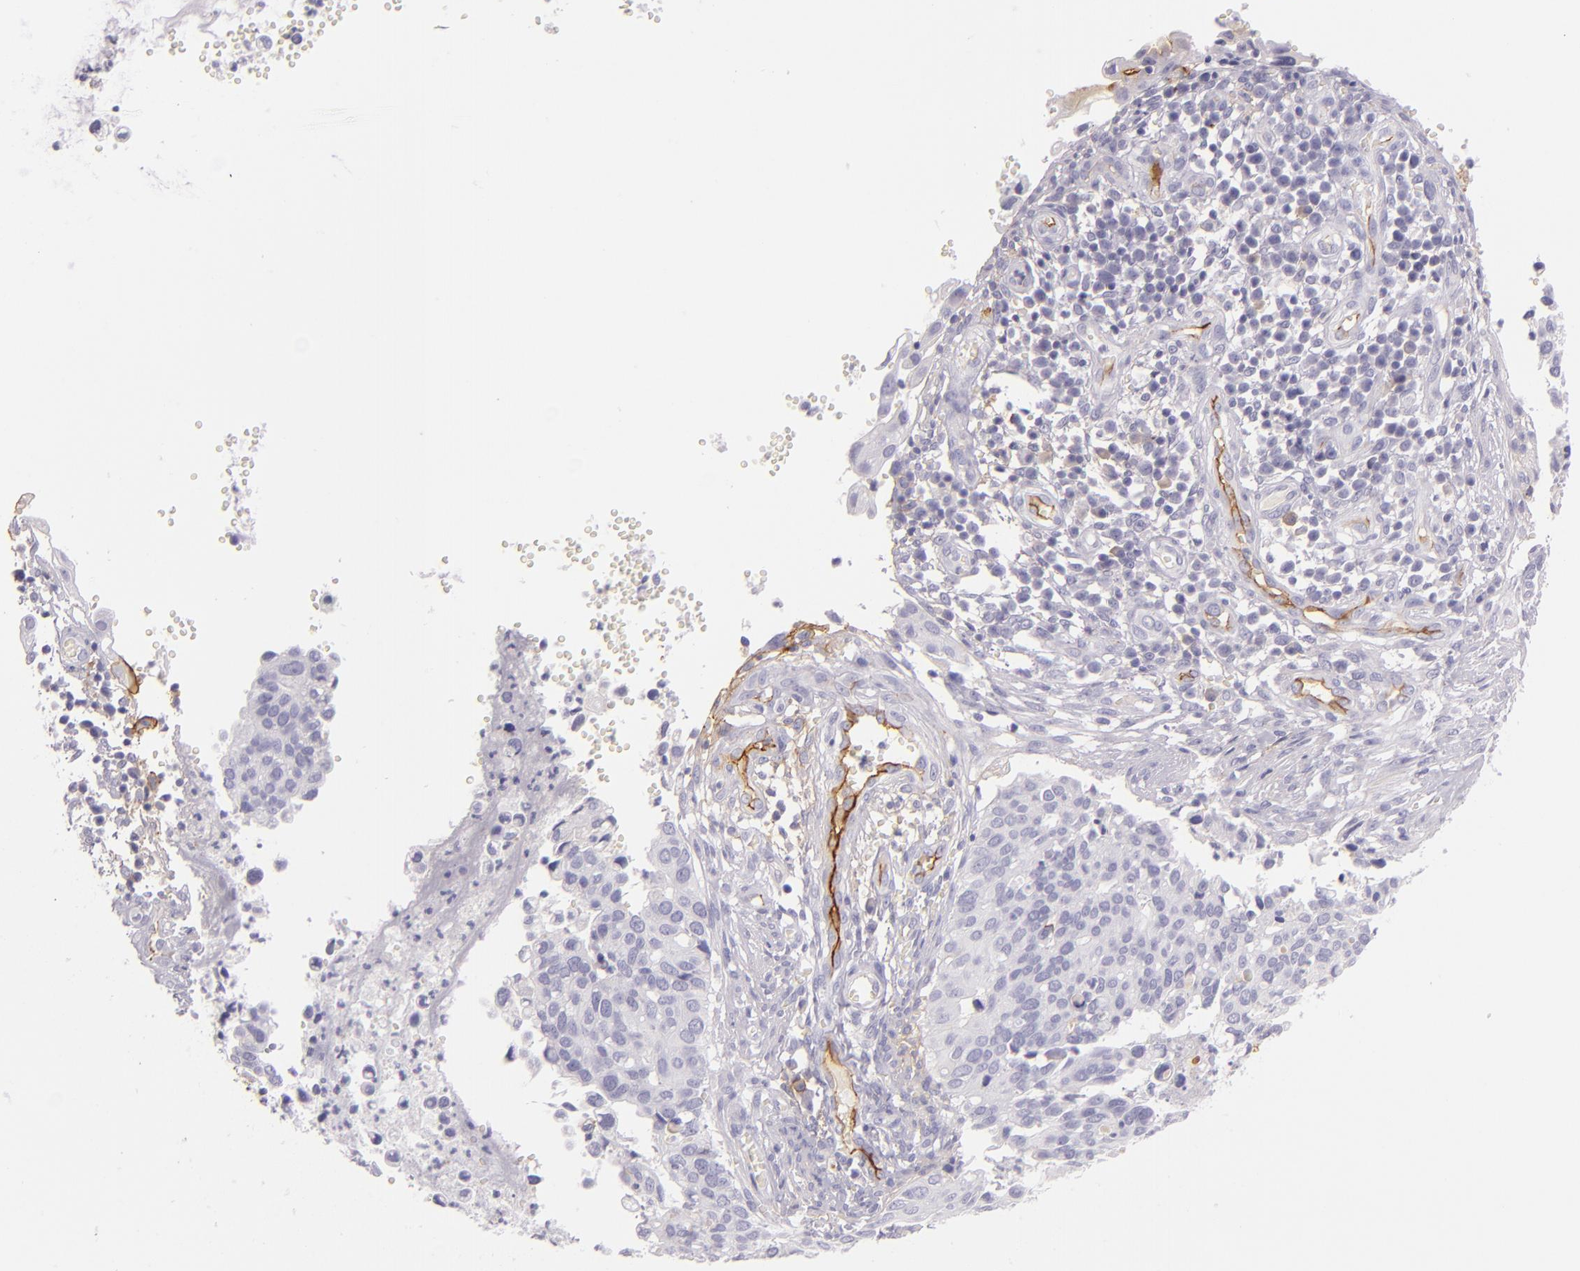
{"staining": {"intensity": "negative", "quantity": "none", "location": "none"}, "tissue": "cervical cancer", "cell_type": "Tumor cells", "image_type": "cancer", "snomed": [{"axis": "morphology", "description": "Normal tissue, NOS"}, {"axis": "morphology", "description": "Squamous cell carcinoma, NOS"}, {"axis": "topography", "description": "Cervix"}], "caption": "Squamous cell carcinoma (cervical) was stained to show a protein in brown. There is no significant positivity in tumor cells.", "gene": "ICAM1", "patient": {"sex": "female", "age": 45}}